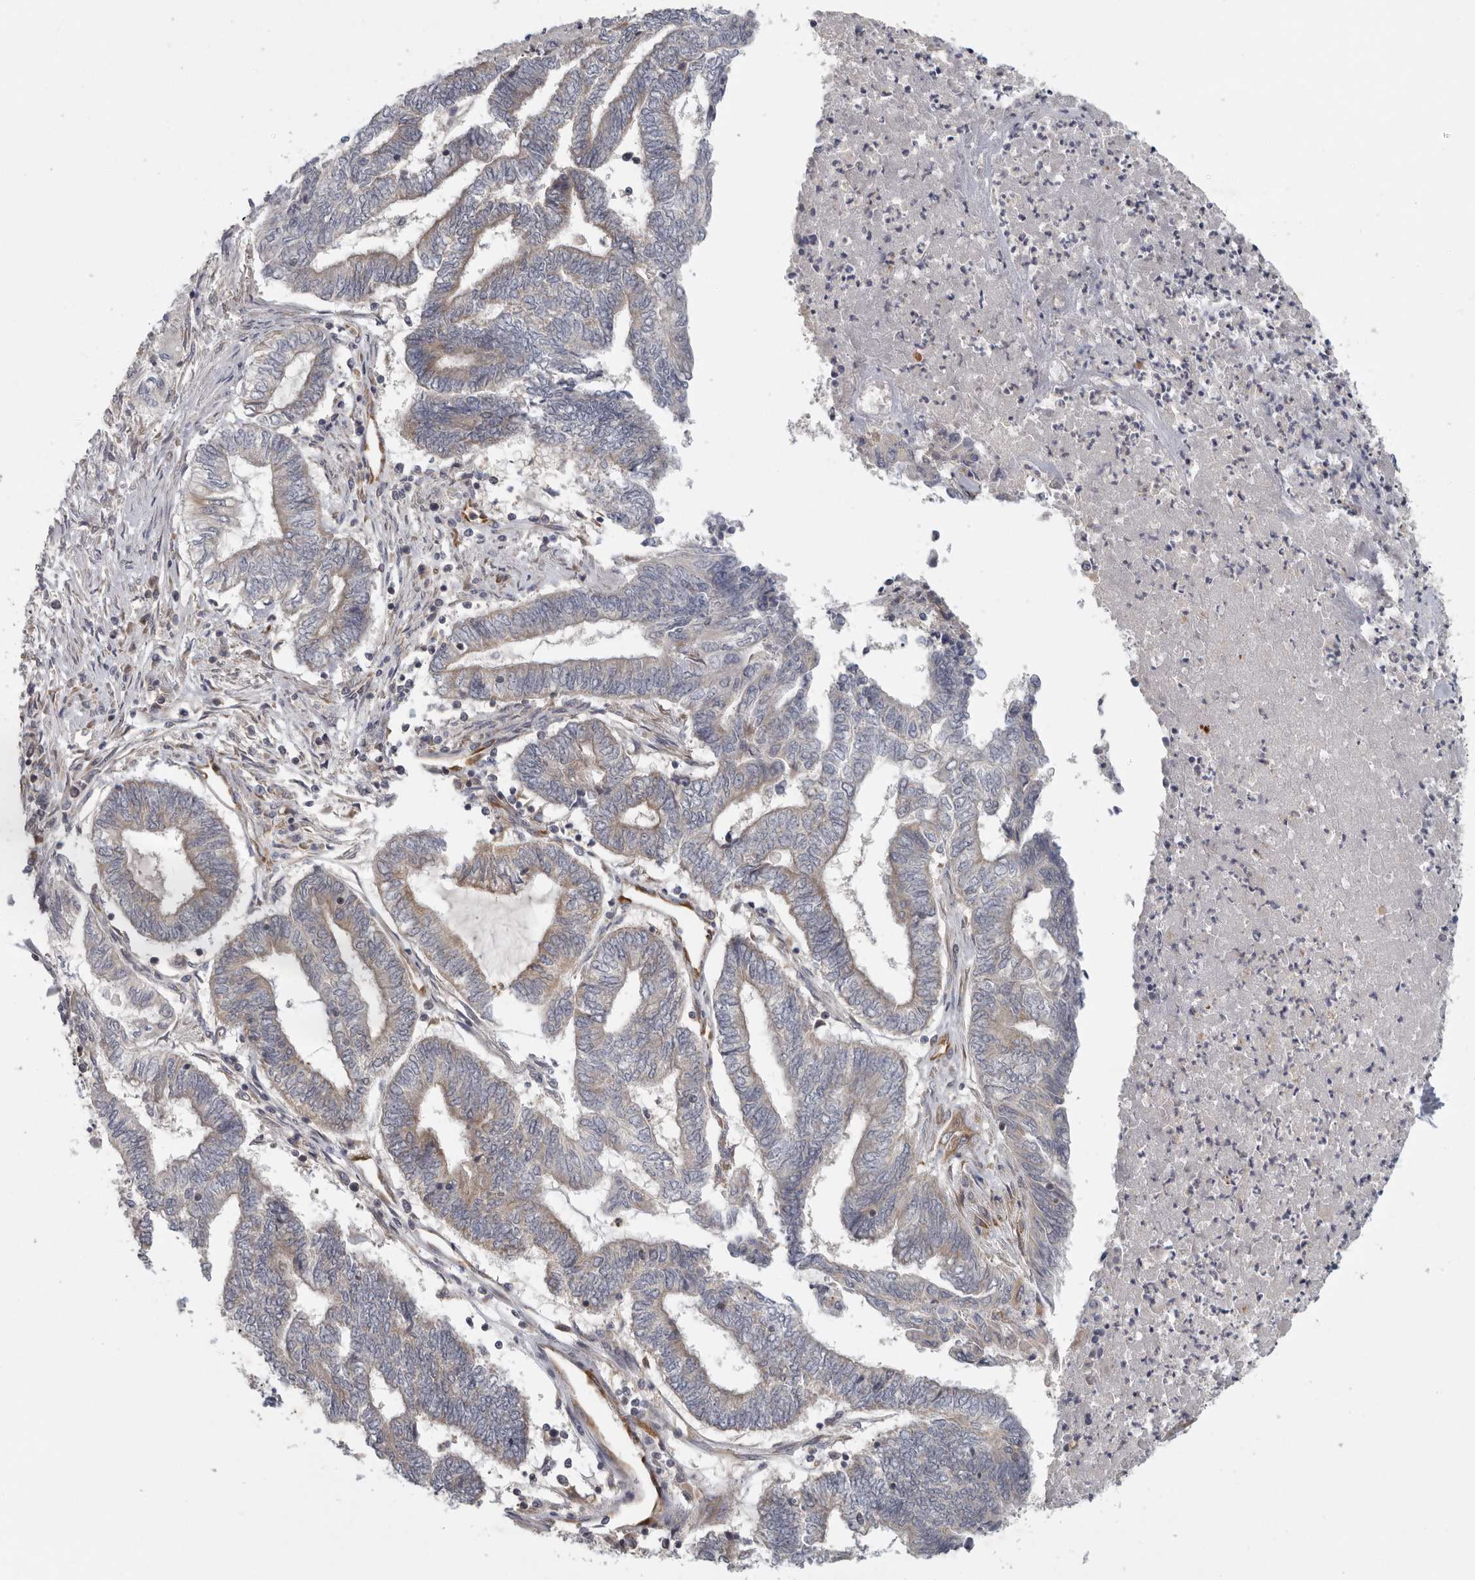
{"staining": {"intensity": "weak", "quantity": "25%-75%", "location": "cytoplasmic/membranous"}, "tissue": "endometrial cancer", "cell_type": "Tumor cells", "image_type": "cancer", "snomed": [{"axis": "morphology", "description": "Adenocarcinoma, NOS"}, {"axis": "topography", "description": "Uterus"}, {"axis": "topography", "description": "Endometrium"}], "caption": "A brown stain shows weak cytoplasmic/membranous staining of a protein in adenocarcinoma (endometrial) tumor cells. (DAB IHC with brightfield microscopy, high magnification).", "gene": "BCAP29", "patient": {"sex": "female", "age": 70}}